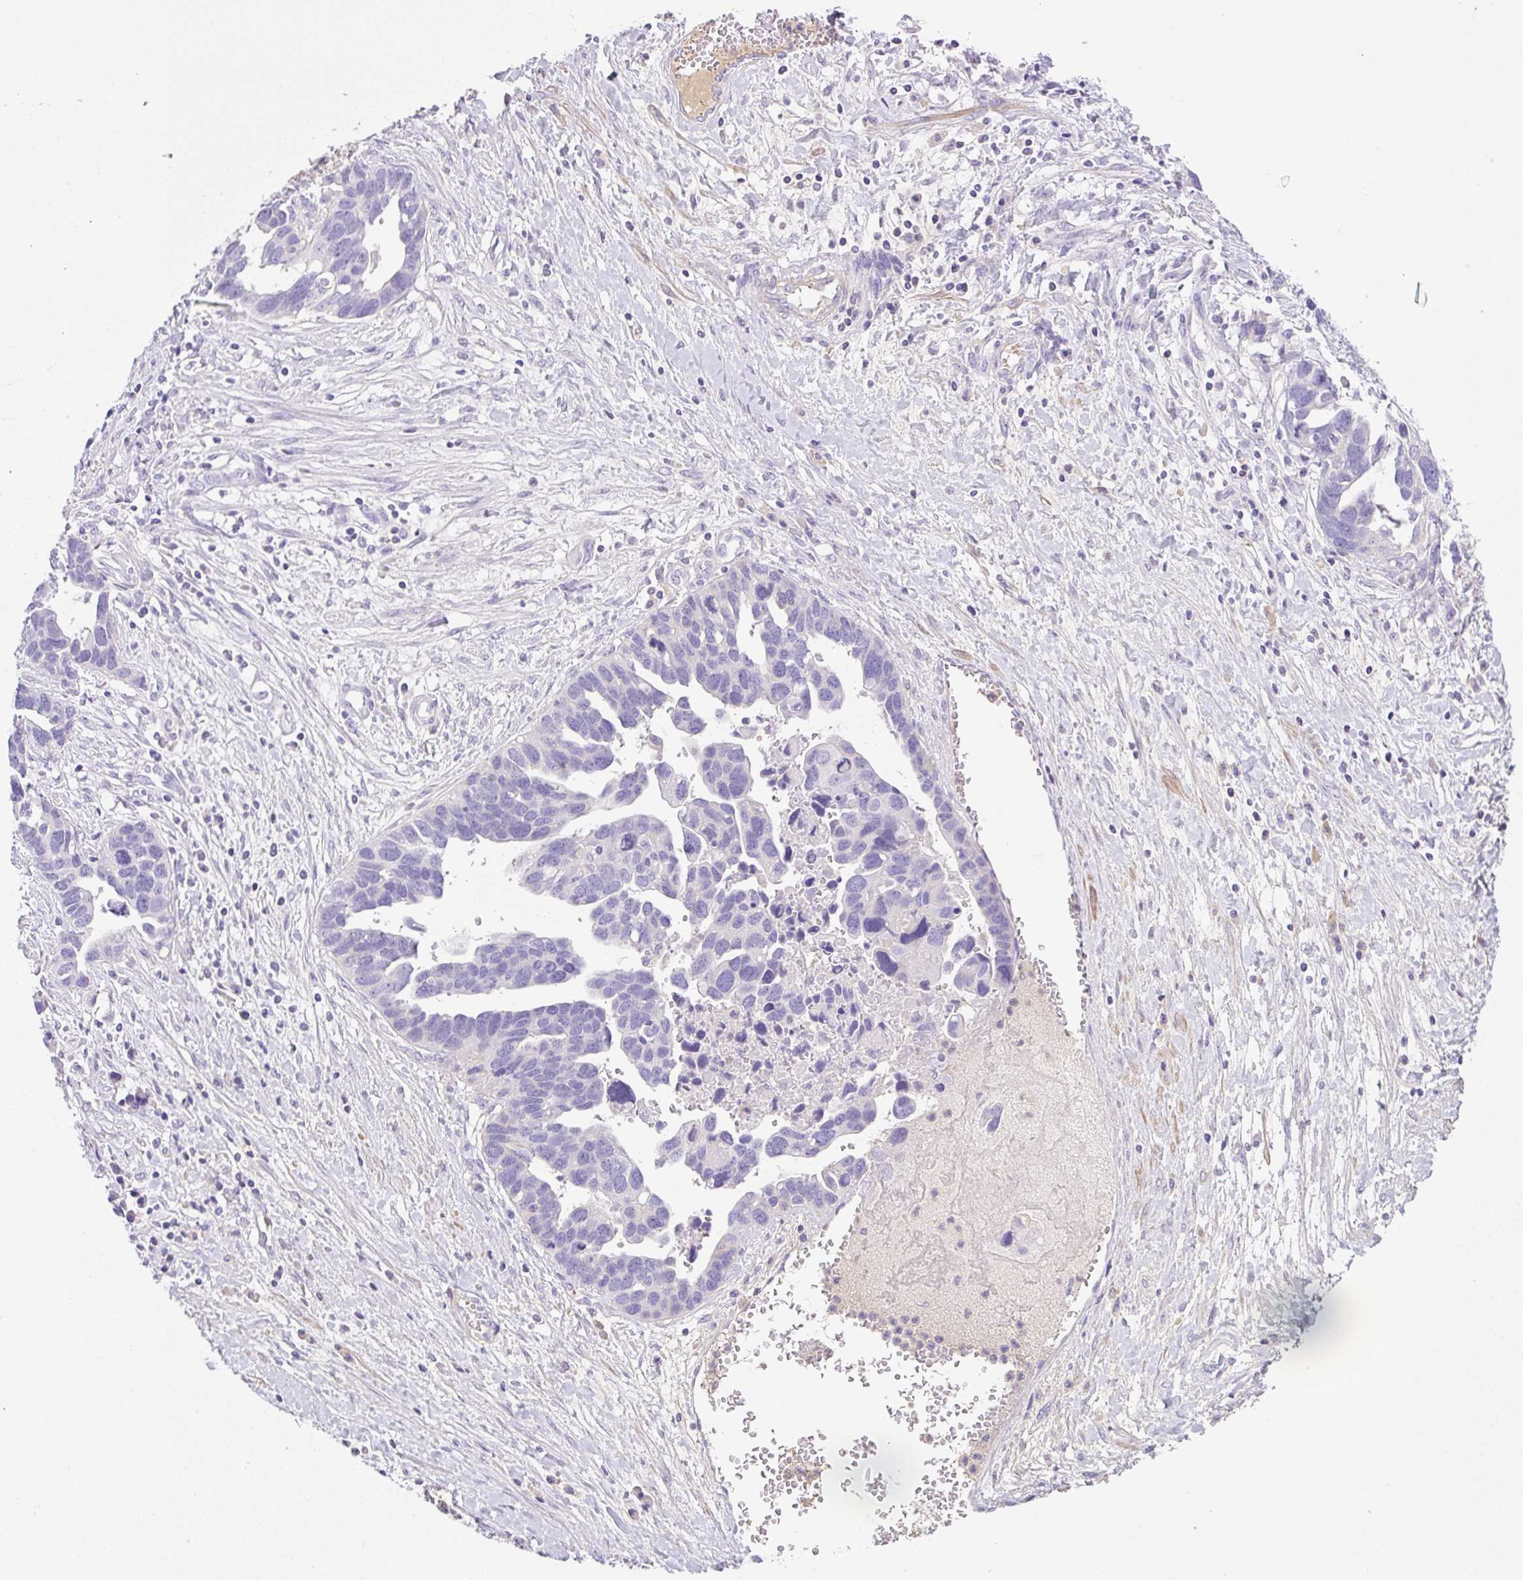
{"staining": {"intensity": "negative", "quantity": "none", "location": "none"}, "tissue": "ovarian cancer", "cell_type": "Tumor cells", "image_type": "cancer", "snomed": [{"axis": "morphology", "description": "Cystadenocarcinoma, serous, NOS"}, {"axis": "topography", "description": "Ovary"}], "caption": "IHC image of ovarian cancer (serous cystadenocarcinoma) stained for a protein (brown), which demonstrates no staining in tumor cells.", "gene": "TDRD15", "patient": {"sex": "female", "age": 54}}